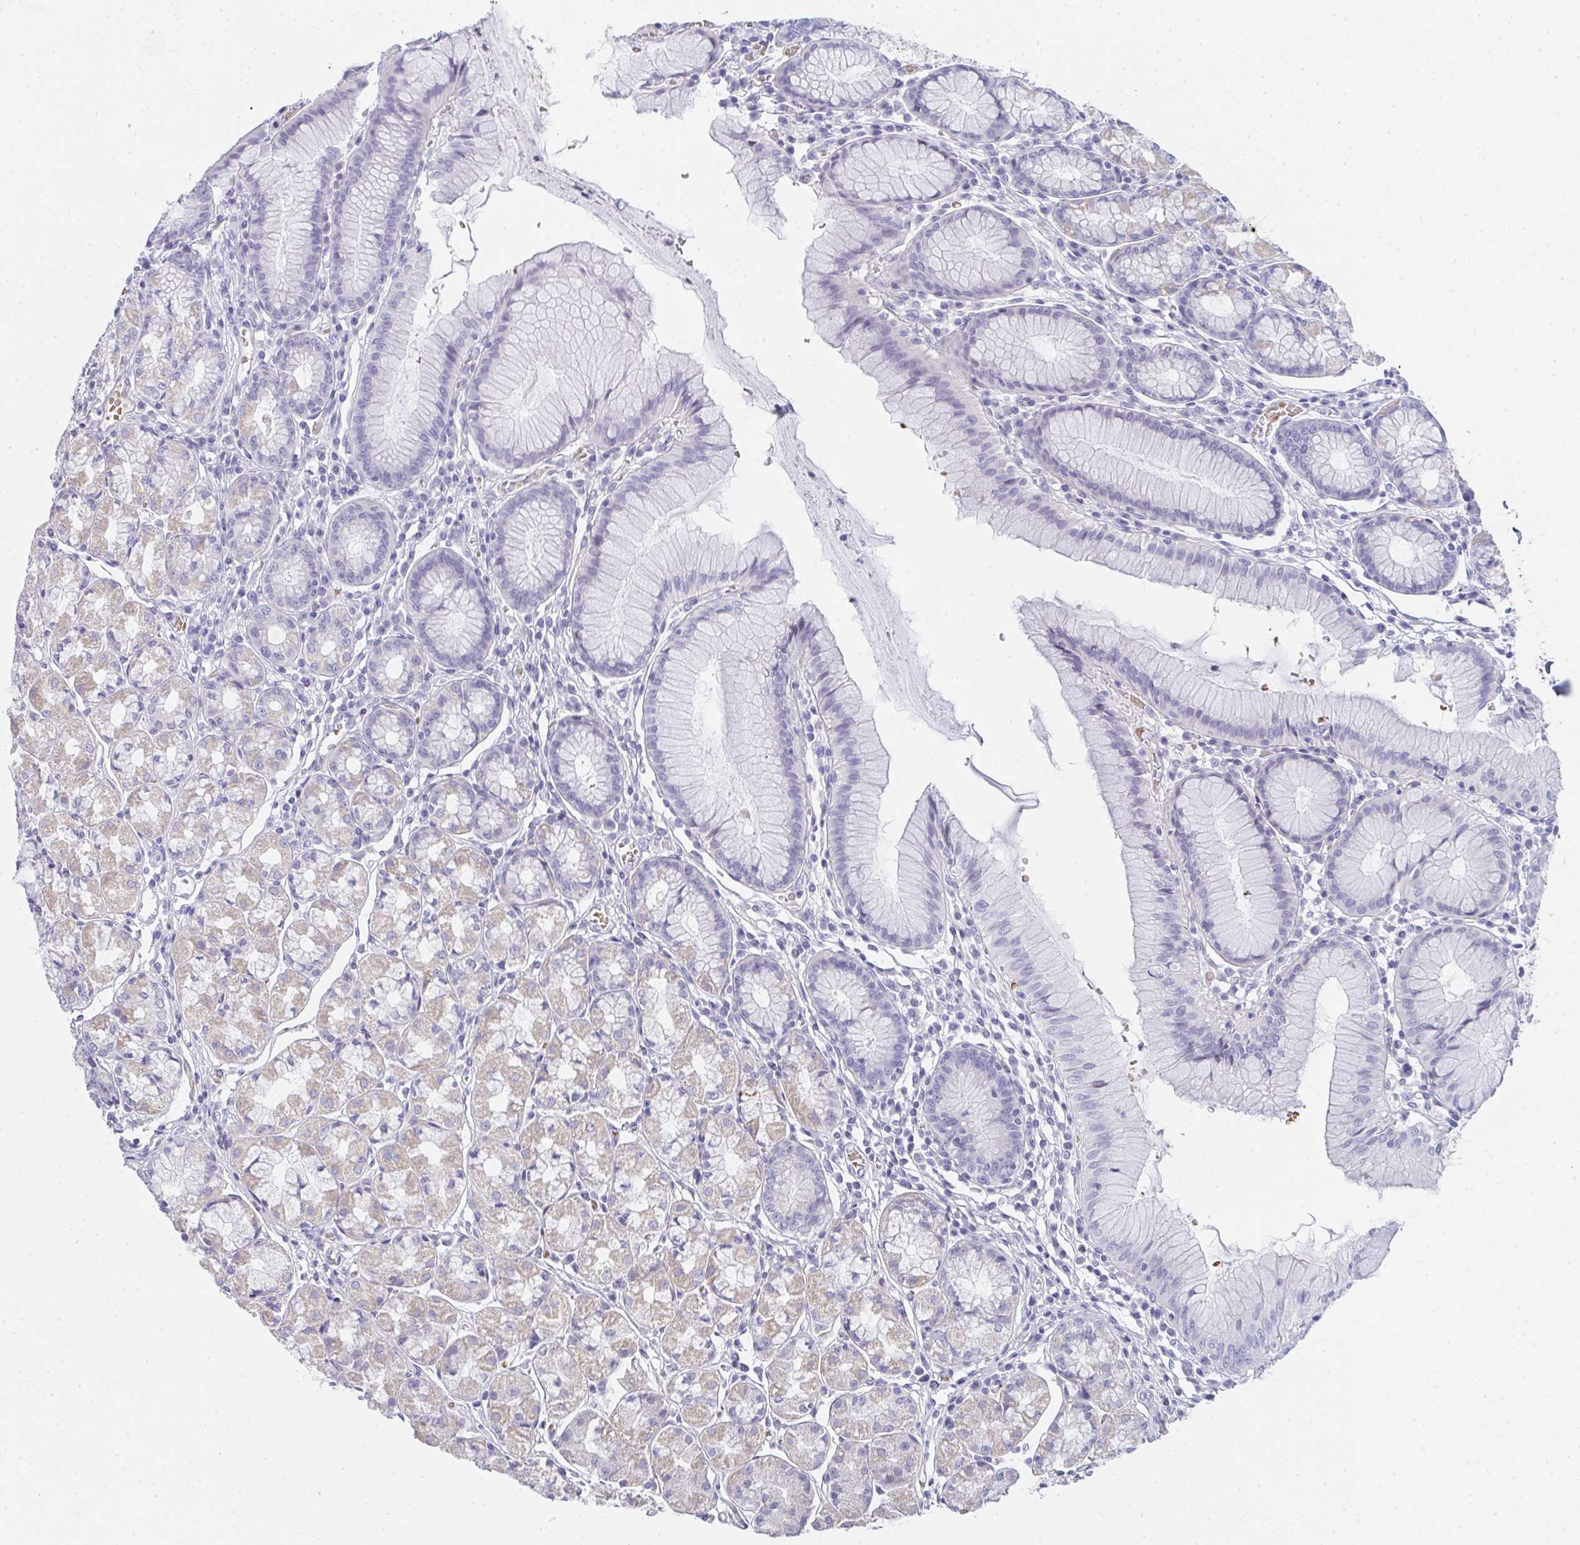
{"staining": {"intensity": "weak", "quantity": "<25%", "location": "cytoplasmic/membranous"}, "tissue": "stomach", "cell_type": "Glandular cells", "image_type": "normal", "snomed": [{"axis": "morphology", "description": "Normal tissue, NOS"}, {"axis": "topography", "description": "Stomach"}], "caption": "DAB (3,3'-diaminobenzidine) immunohistochemical staining of normal stomach reveals no significant expression in glandular cells. (Brightfield microscopy of DAB (3,3'-diaminobenzidine) immunohistochemistry (IHC) at high magnification).", "gene": "ZNF182", "patient": {"sex": "male", "age": 55}}